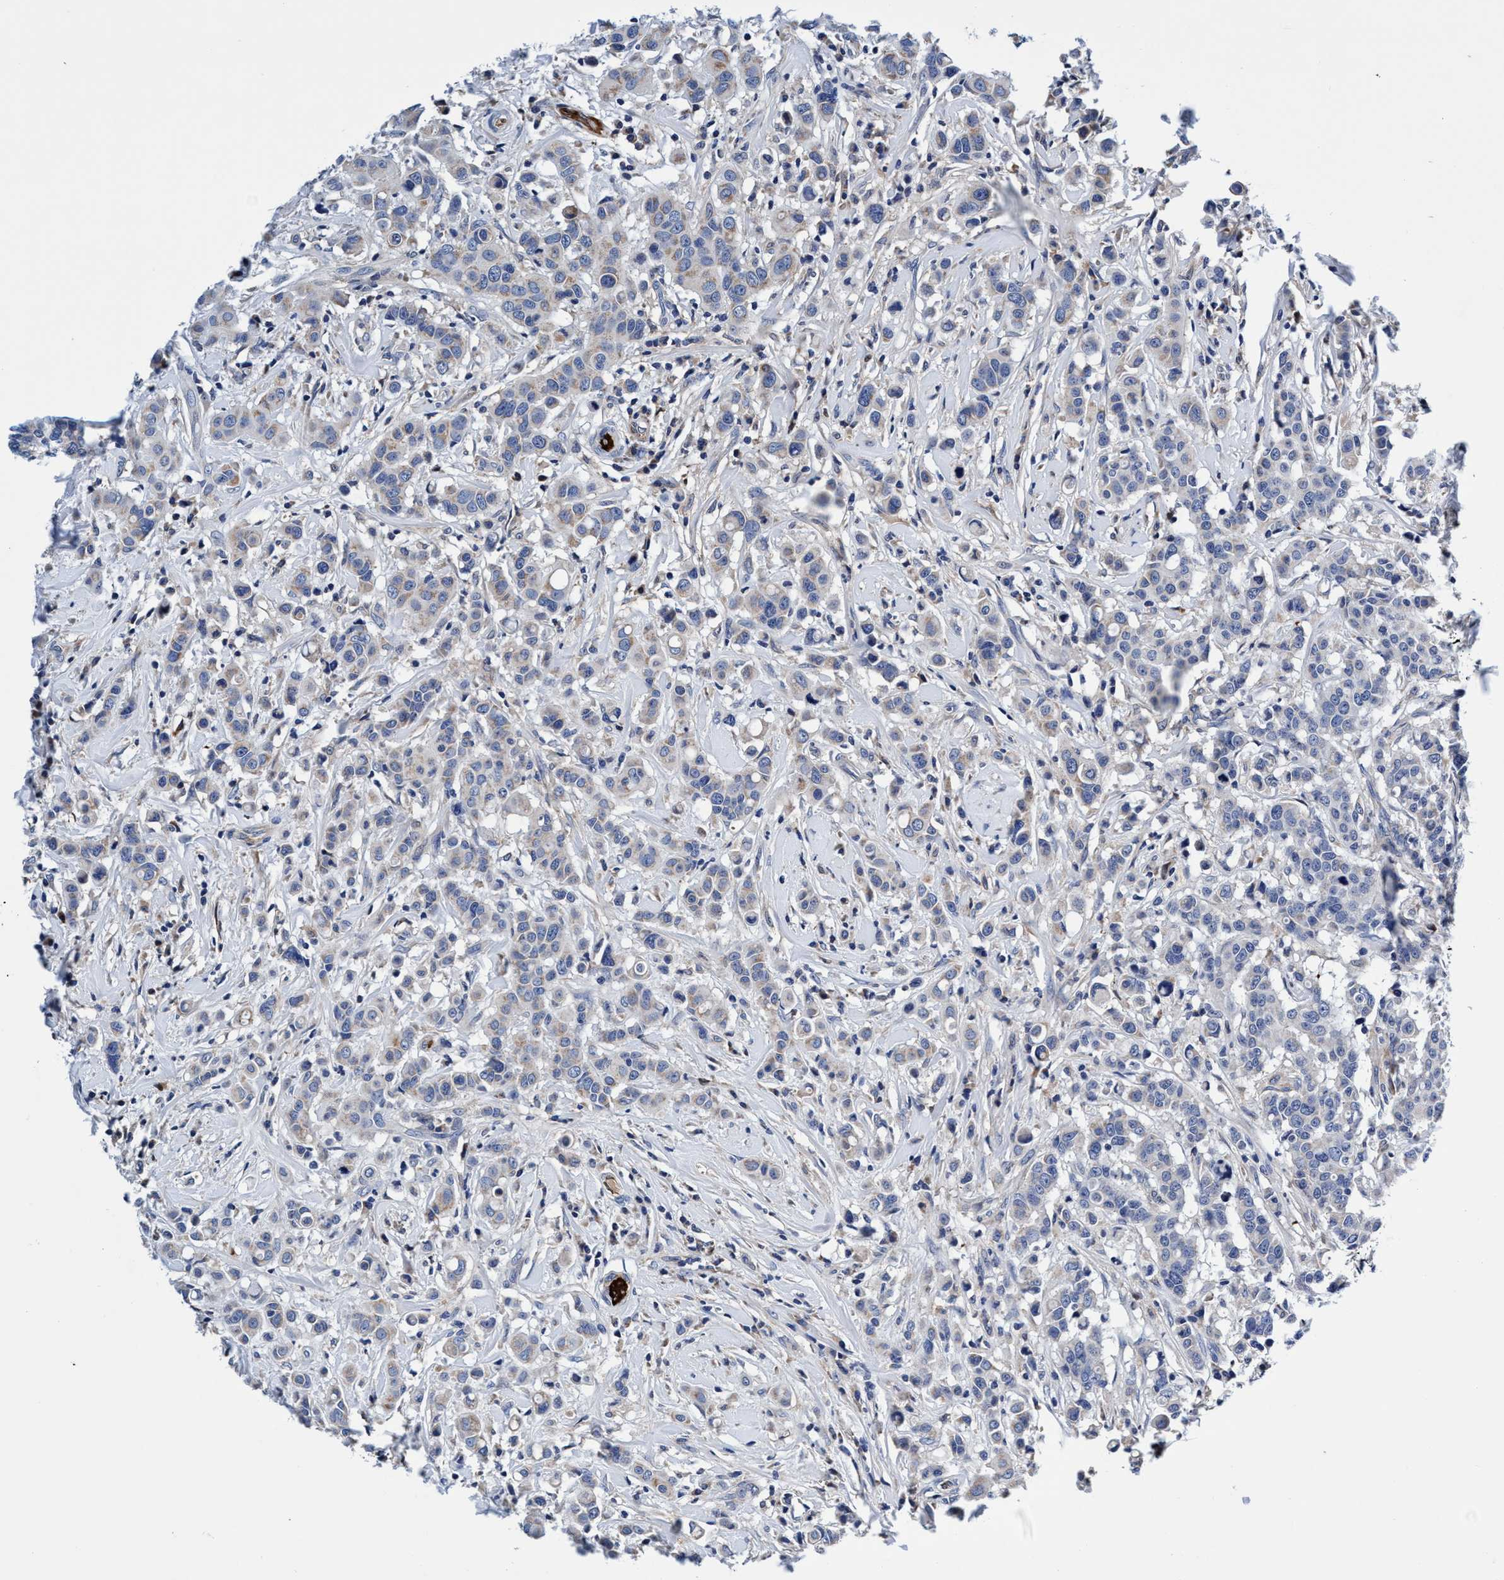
{"staining": {"intensity": "weak", "quantity": "<25%", "location": "cytoplasmic/membranous"}, "tissue": "breast cancer", "cell_type": "Tumor cells", "image_type": "cancer", "snomed": [{"axis": "morphology", "description": "Duct carcinoma"}, {"axis": "topography", "description": "Breast"}], "caption": "DAB immunohistochemical staining of human breast cancer (intraductal carcinoma) displays no significant positivity in tumor cells.", "gene": "UBALD2", "patient": {"sex": "female", "age": 27}}